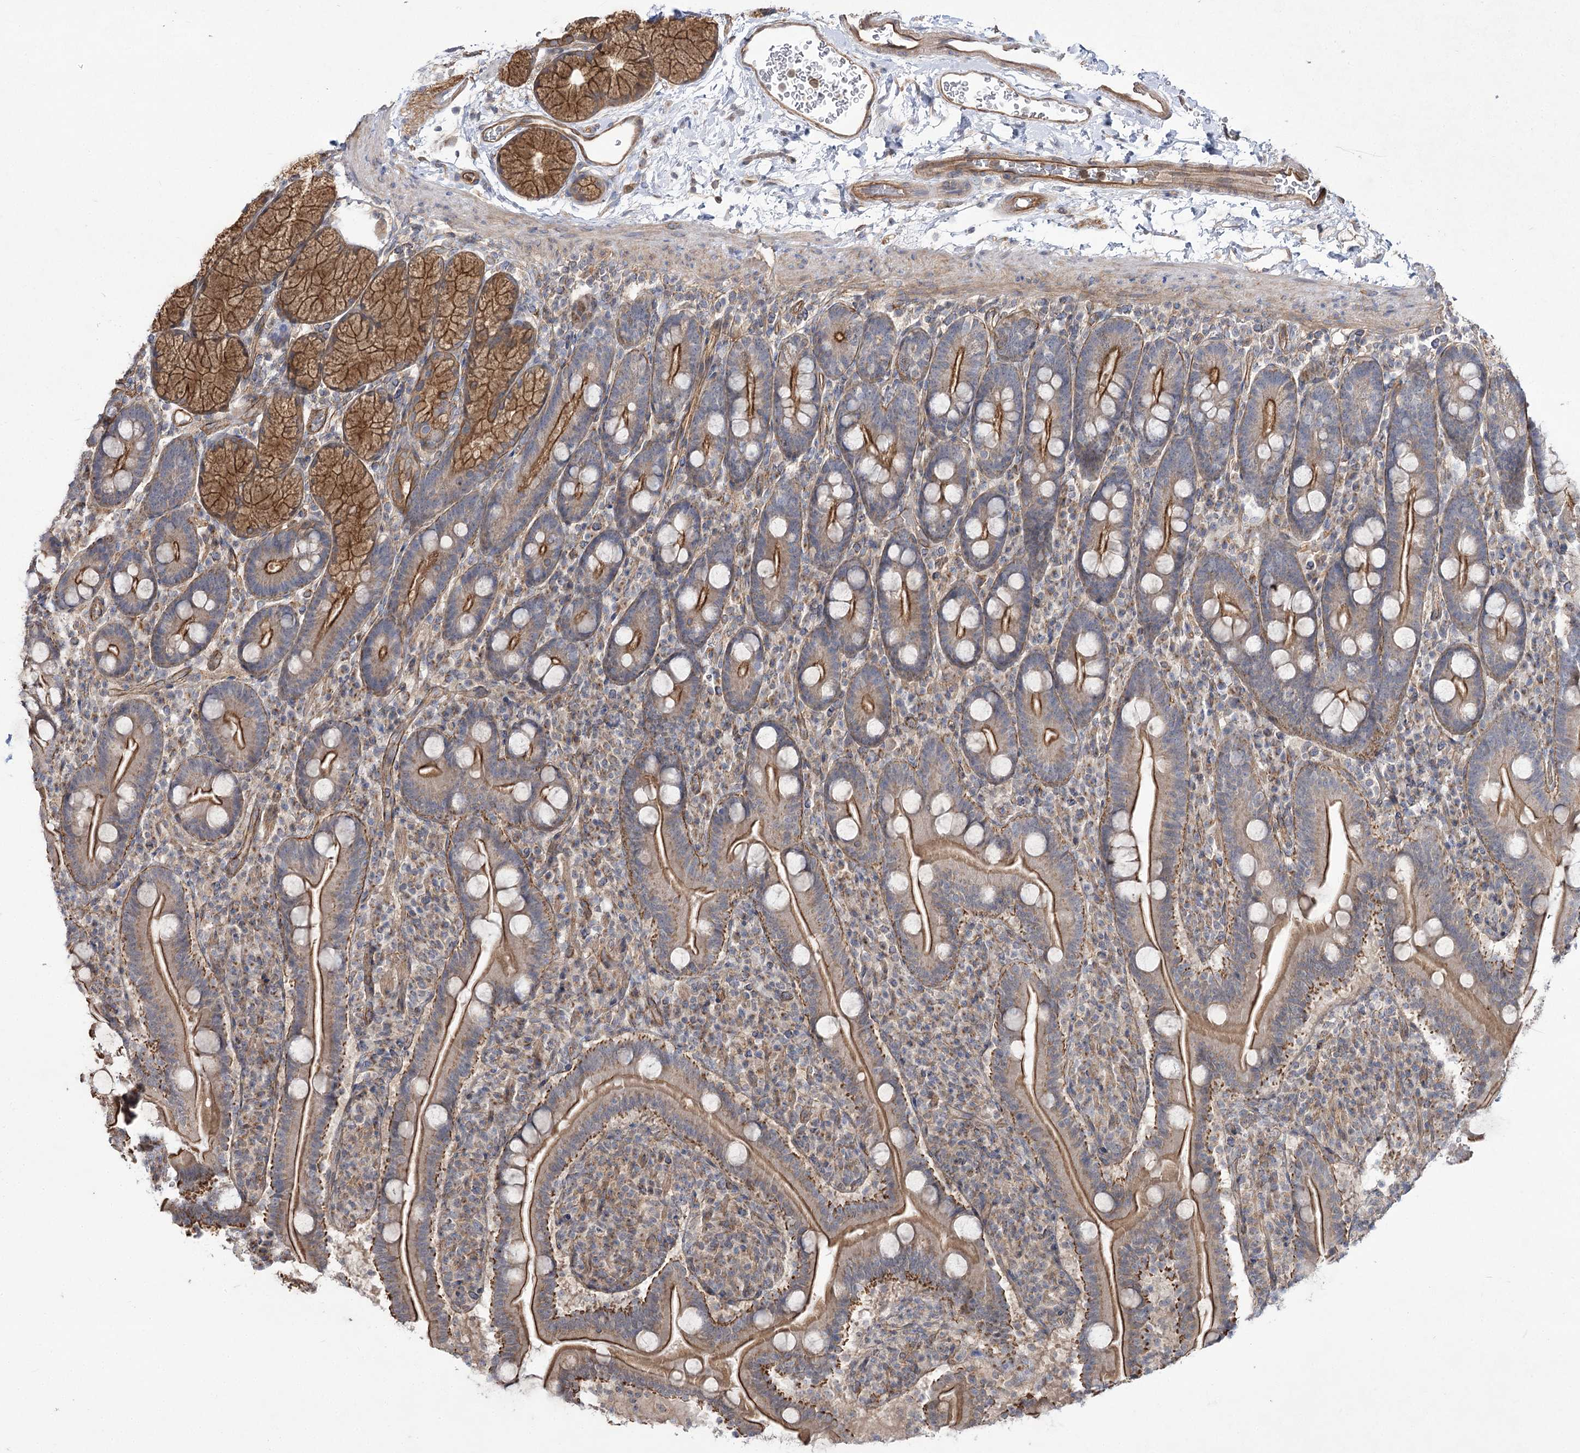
{"staining": {"intensity": "strong", "quantity": ">75%", "location": "cytoplasmic/membranous"}, "tissue": "duodenum", "cell_type": "Glandular cells", "image_type": "normal", "snomed": [{"axis": "morphology", "description": "Normal tissue, NOS"}, {"axis": "topography", "description": "Duodenum"}], "caption": "Brown immunohistochemical staining in benign duodenum shows strong cytoplasmic/membranous positivity in about >75% of glandular cells.", "gene": "SH3BP5L", "patient": {"sex": "male", "age": 35}}